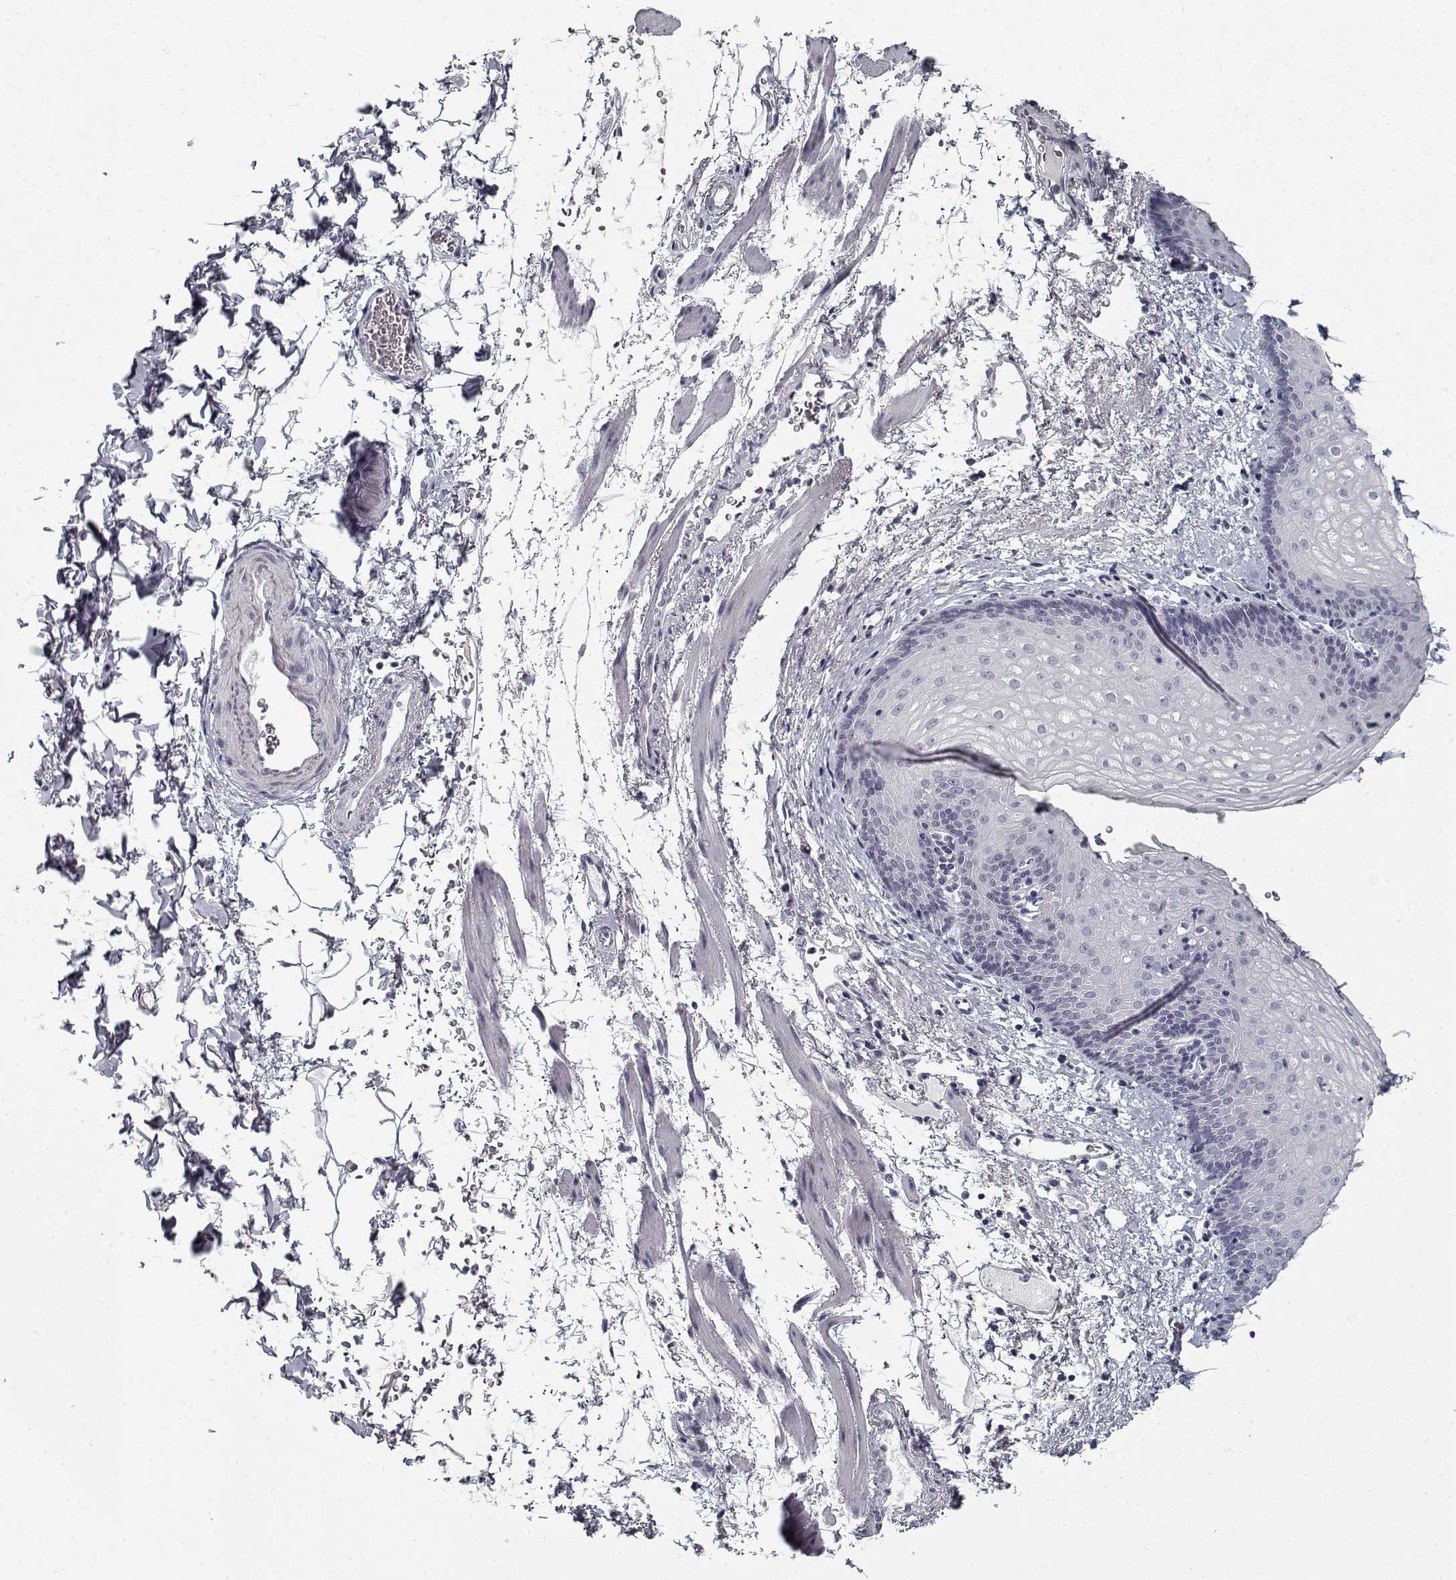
{"staining": {"intensity": "negative", "quantity": "none", "location": "none"}, "tissue": "esophagus", "cell_type": "Squamous epithelial cells", "image_type": "normal", "snomed": [{"axis": "morphology", "description": "Normal tissue, NOS"}, {"axis": "topography", "description": "Esophagus"}], "caption": "High power microscopy image of an immunohistochemistry (IHC) histopathology image of normal esophagus, revealing no significant staining in squamous epithelial cells.", "gene": "GAD2", "patient": {"sex": "female", "age": 64}}